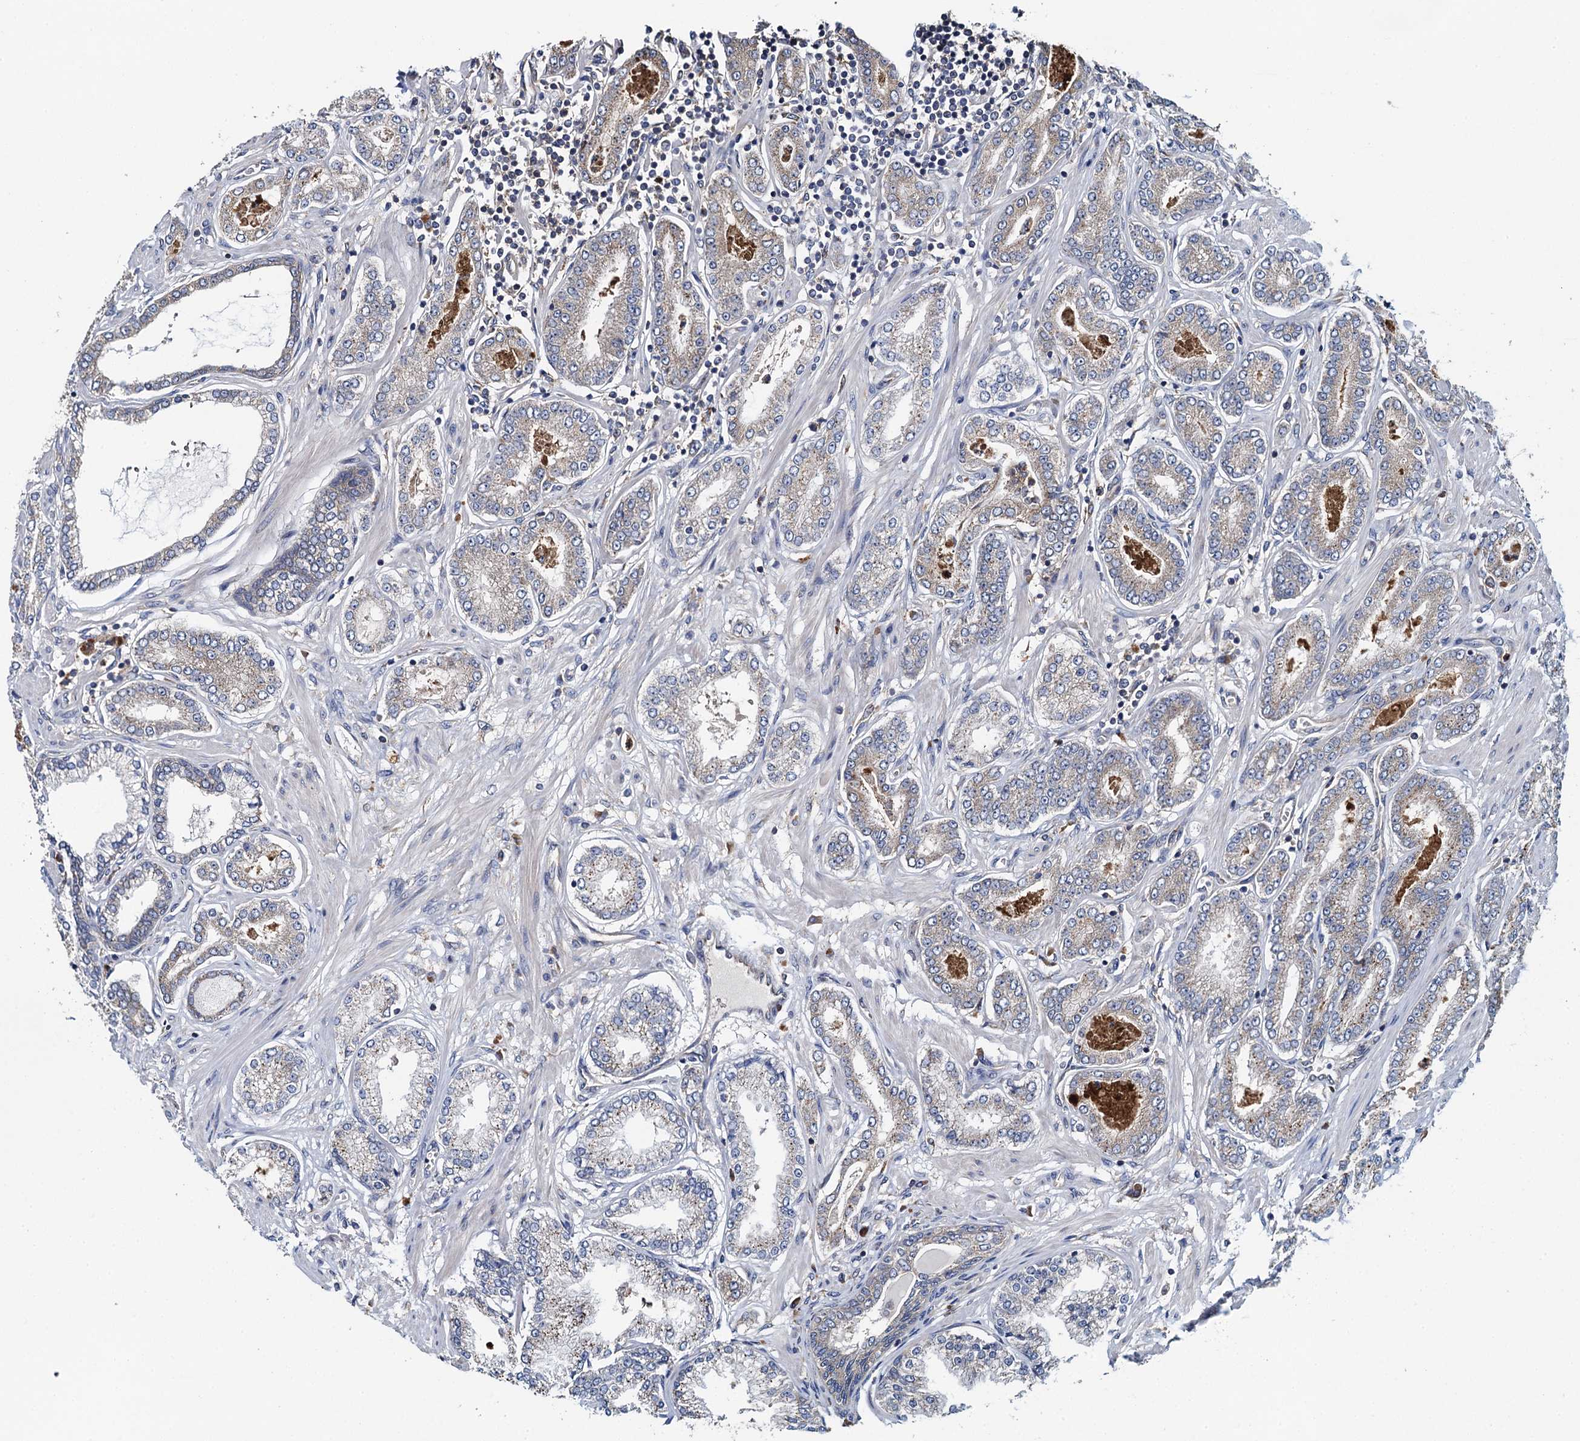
{"staining": {"intensity": "moderate", "quantity": "<25%", "location": "cytoplasmic/membranous"}, "tissue": "prostate cancer", "cell_type": "Tumor cells", "image_type": "cancer", "snomed": [{"axis": "morphology", "description": "Adenocarcinoma, Low grade"}, {"axis": "topography", "description": "Prostate"}], "caption": "The histopathology image displays immunohistochemical staining of prostate cancer (low-grade adenocarcinoma). There is moderate cytoplasmic/membranous staining is present in about <25% of tumor cells.", "gene": "ADCY9", "patient": {"sex": "male", "age": 63}}